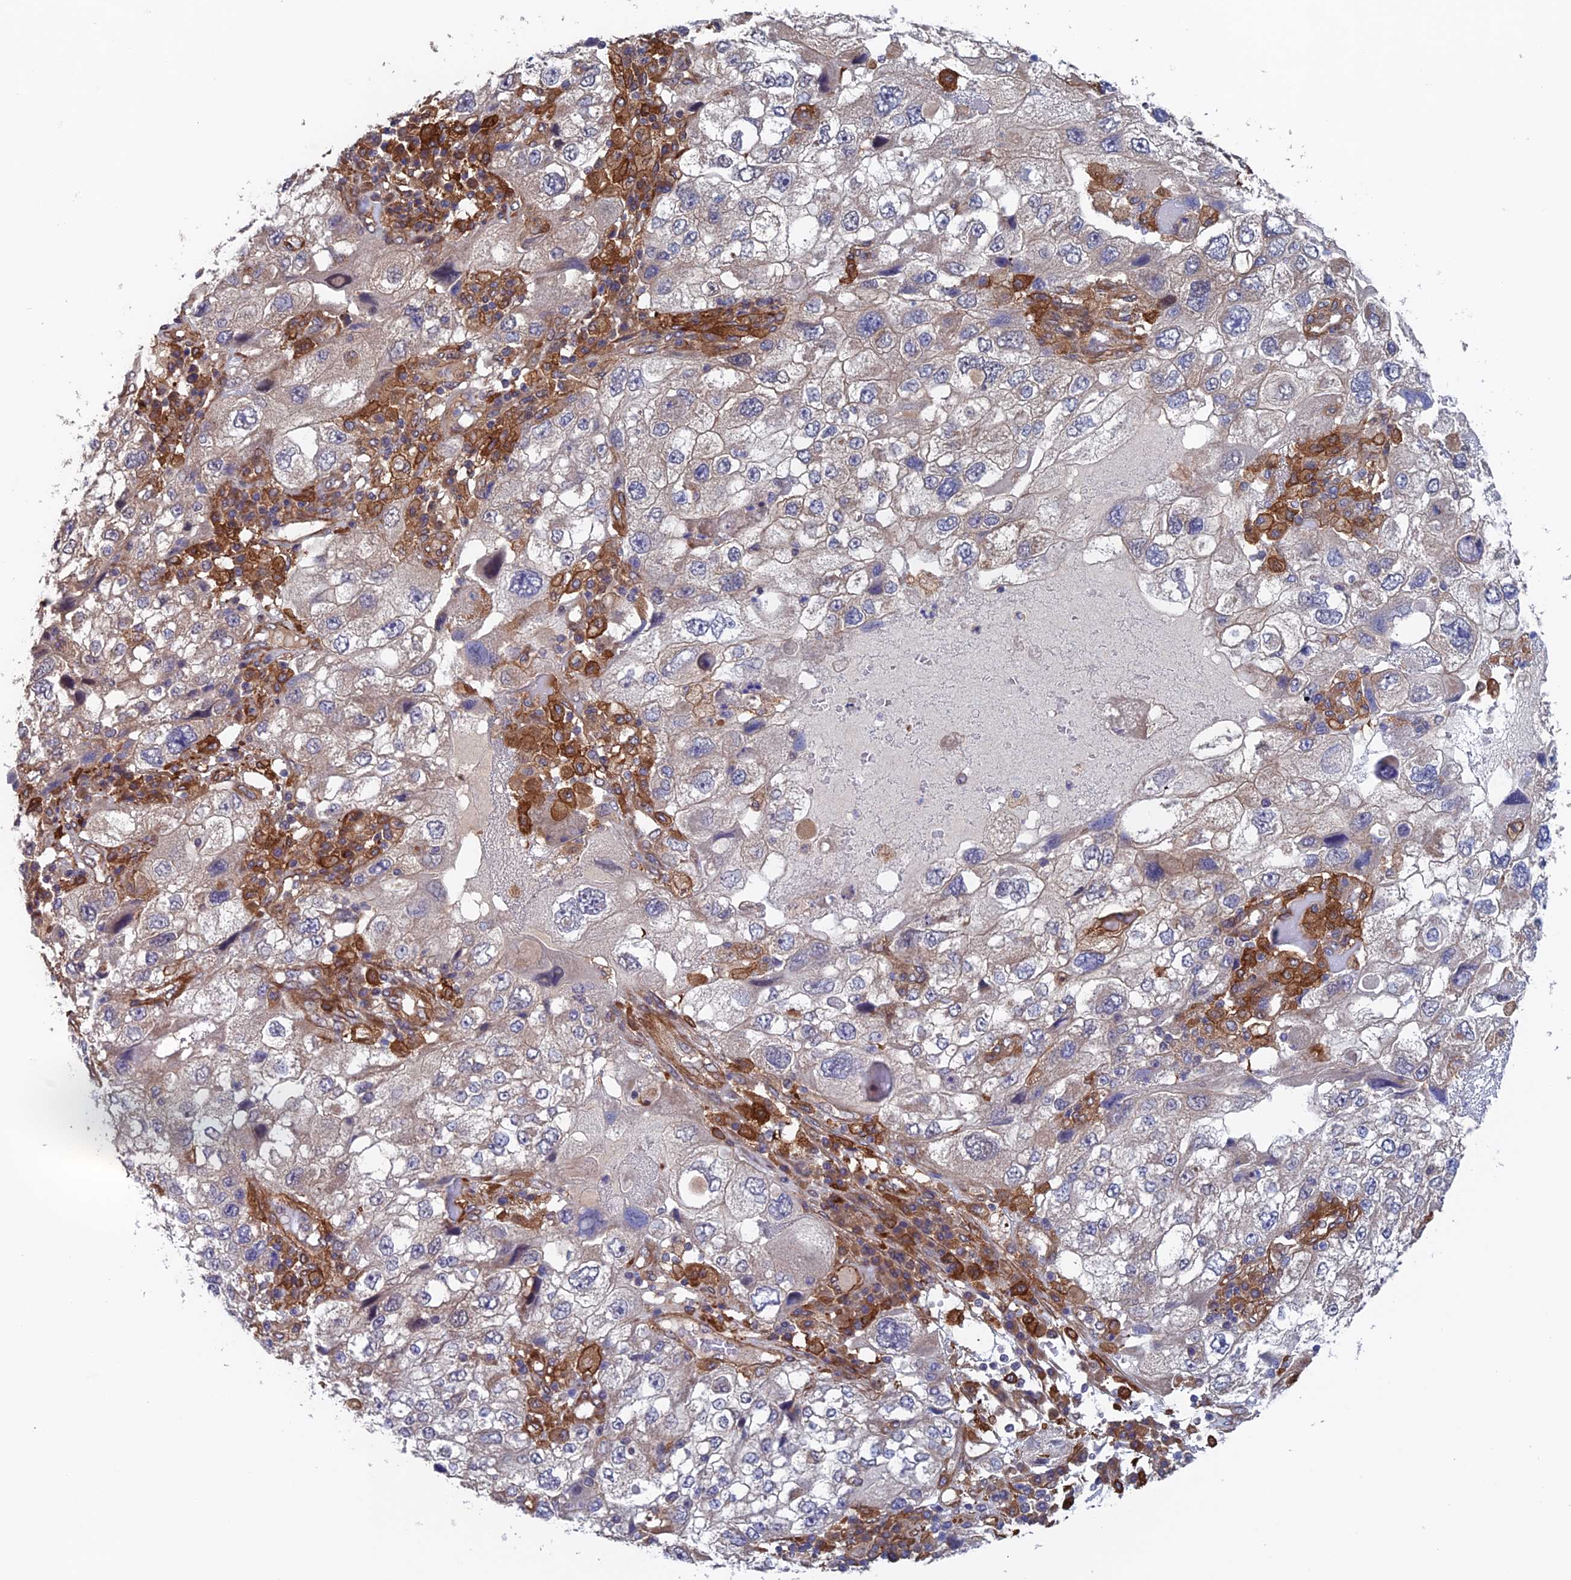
{"staining": {"intensity": "negative", "quantity": "none", "location": "none"}, "tissue": "endometrial cancer", "cell_type": "Tumor cells", "image_type": "cancer", "snomed": [{"axis": "morphology", "description": "Adenocarcinoma, NOS"}, {"axis": "topography", "description": "Endometrium"}], "caption": "This is an immunohistochemistry (IHC) photomicrograph of endometrial cancer (adenocarcinoma). There is no positivity in tumor cells.", "gene": "NUDT16L1", "patient": {"sex": "female", "age": 49}}